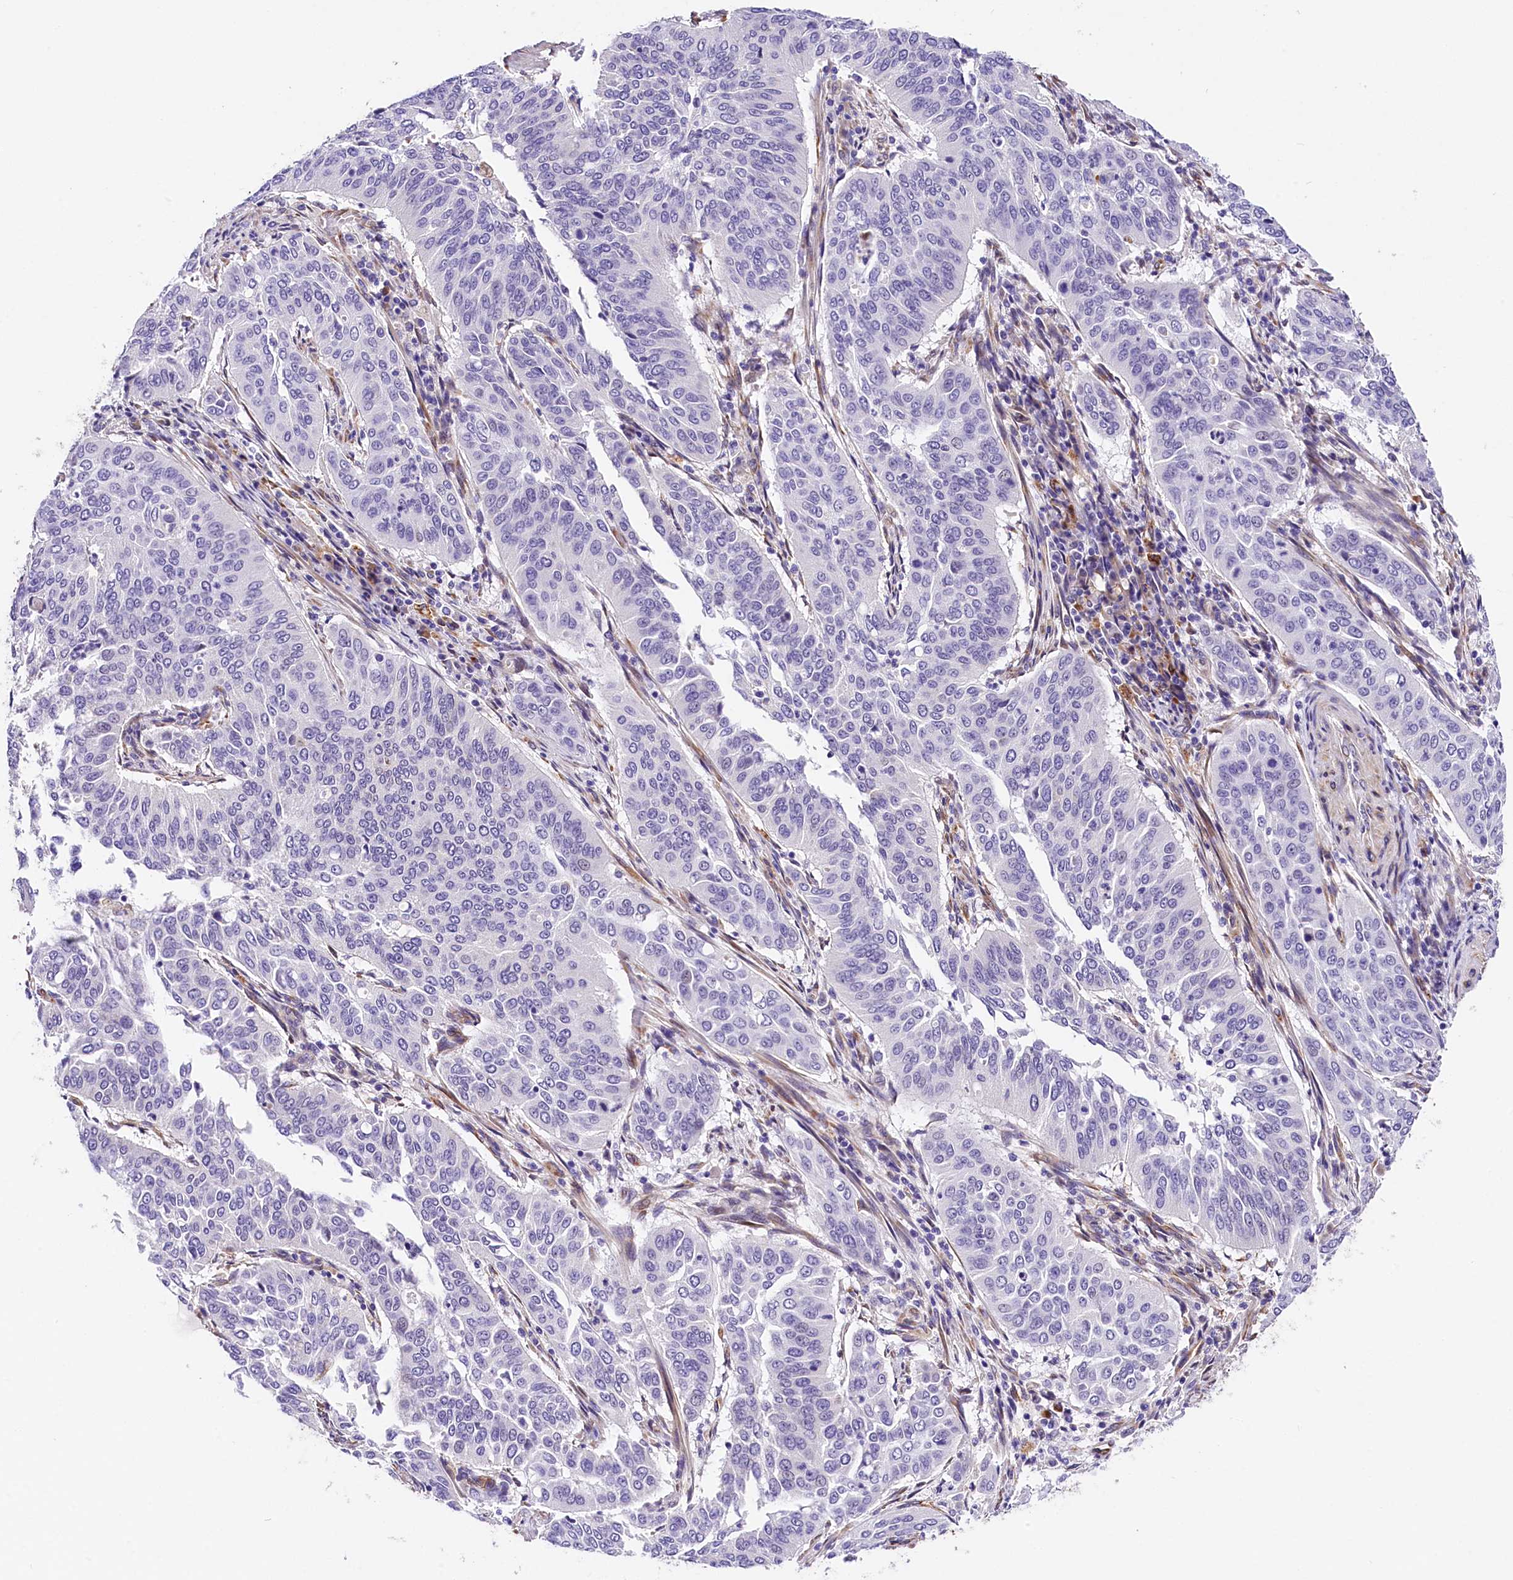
{"staining": {"intensity": "negative", "quantity": "none", "location": "none"}, "tissue": "cervical cancer", "cell_type": "Tumor cells", "image_type": "cancer", "snomed": [{"axis": "morphology", "description": "Normal tissue, NOS"}, {"axis": "morphology", "description": "Squamous cell carcinoma, NOS"}, {"axis": "topography", "description": "Cervix"}], "caption": "Immunohistochemistry (IHC) micrograph of neoplastic tissue: human cervical cancer stained with DAB (3,3'-diaminobenzidine) displays no significant protein expression in tumor cells.", "gene": "ITGA1", "patient": {"sex": "female", "age": 39}}